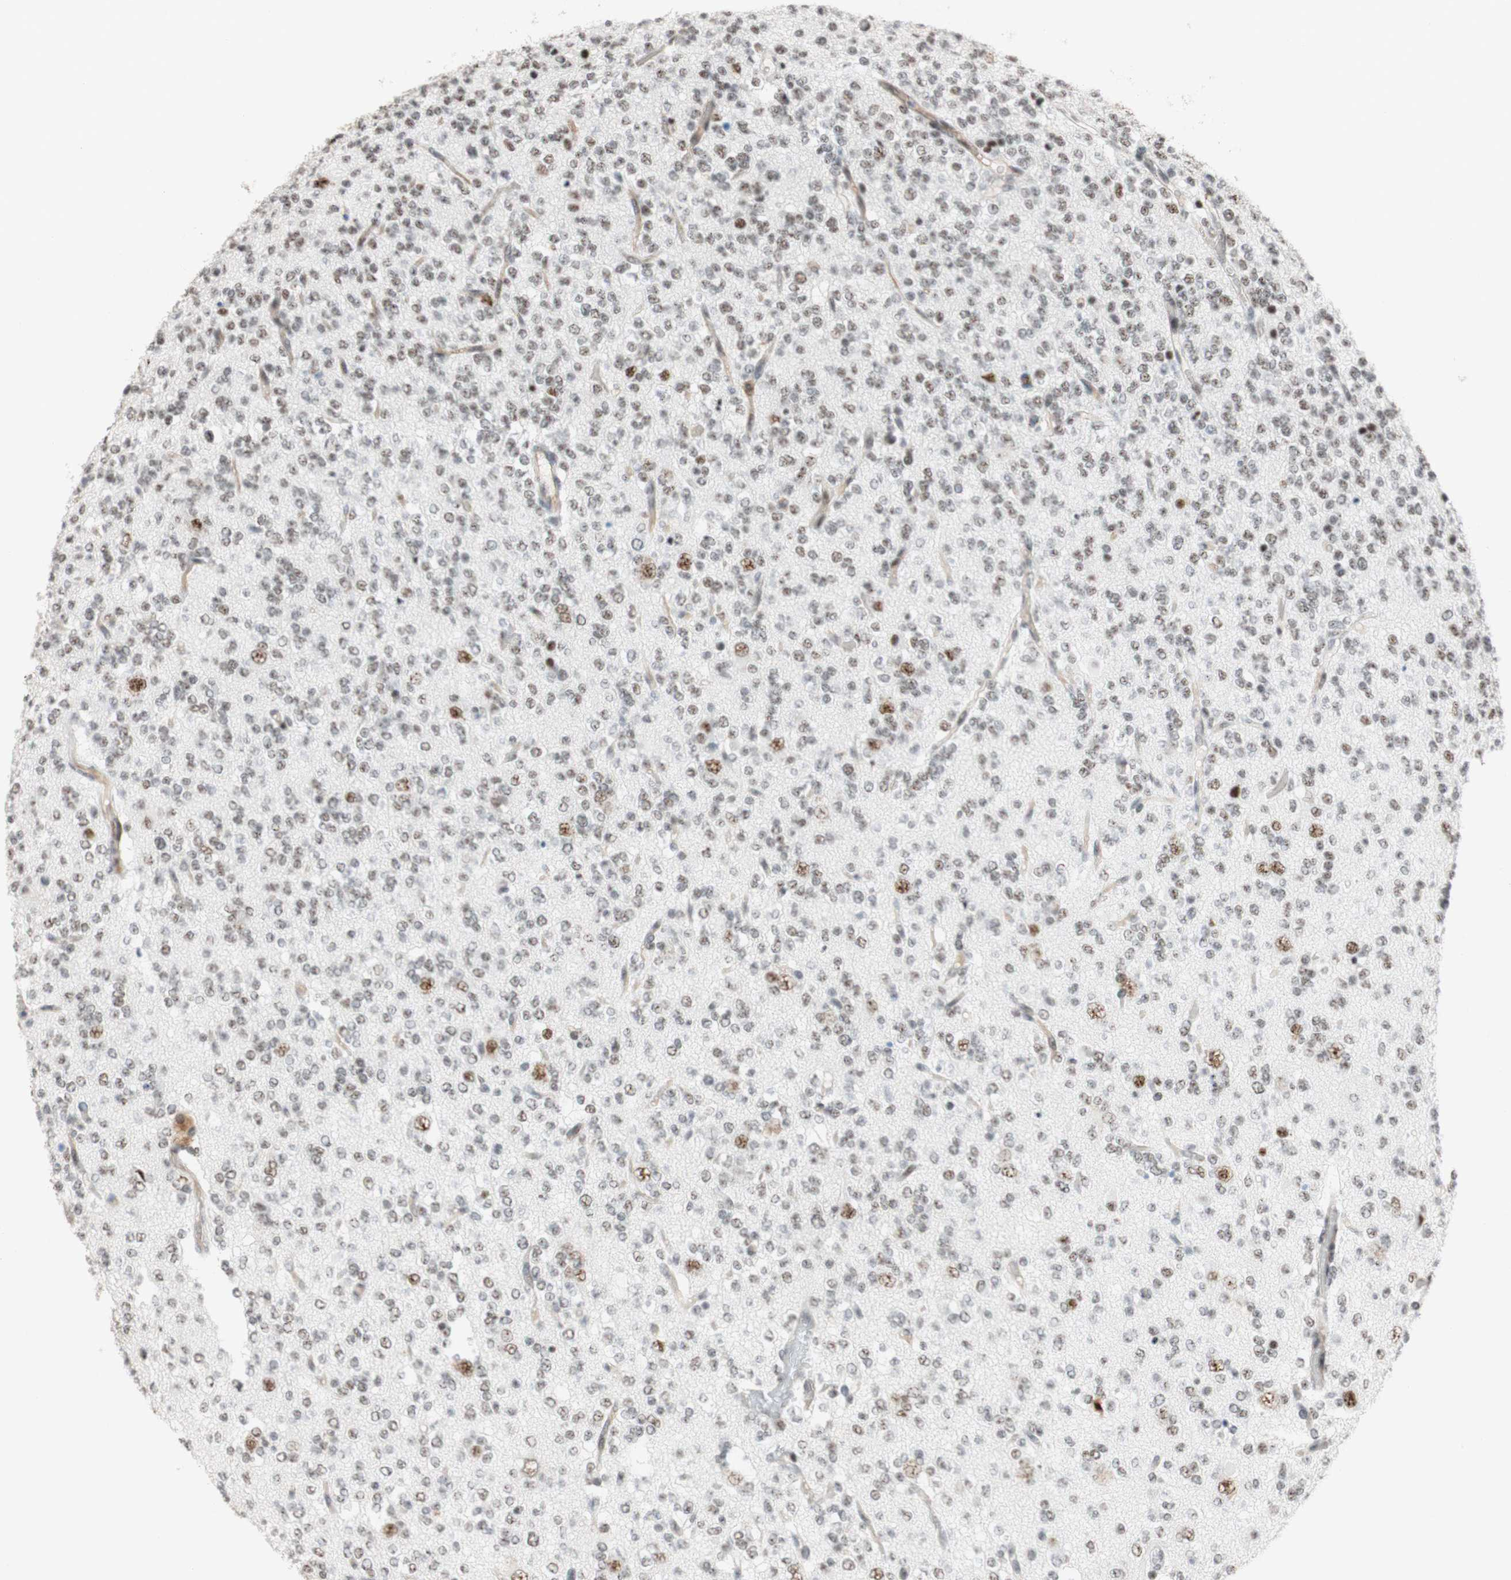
{"staining": {"intensity": "weak", "quantity": "25%-75%", "location": "nuclear"}, "tissue": "glioma", "cell_type": "Tumor cells", "image_type": "cancer", "snomed": [{"axis": "morphology", "description": "Glioma, malignant, Low grade"}, {"axis": "topography", "description": "Brain"}], "caption": "A micrograph of human glioma stained for a protein displays weak nuclear brown staining in tumor cells.", "gene": "SAP18", "patient": {"sex": "male", "age": 38}}